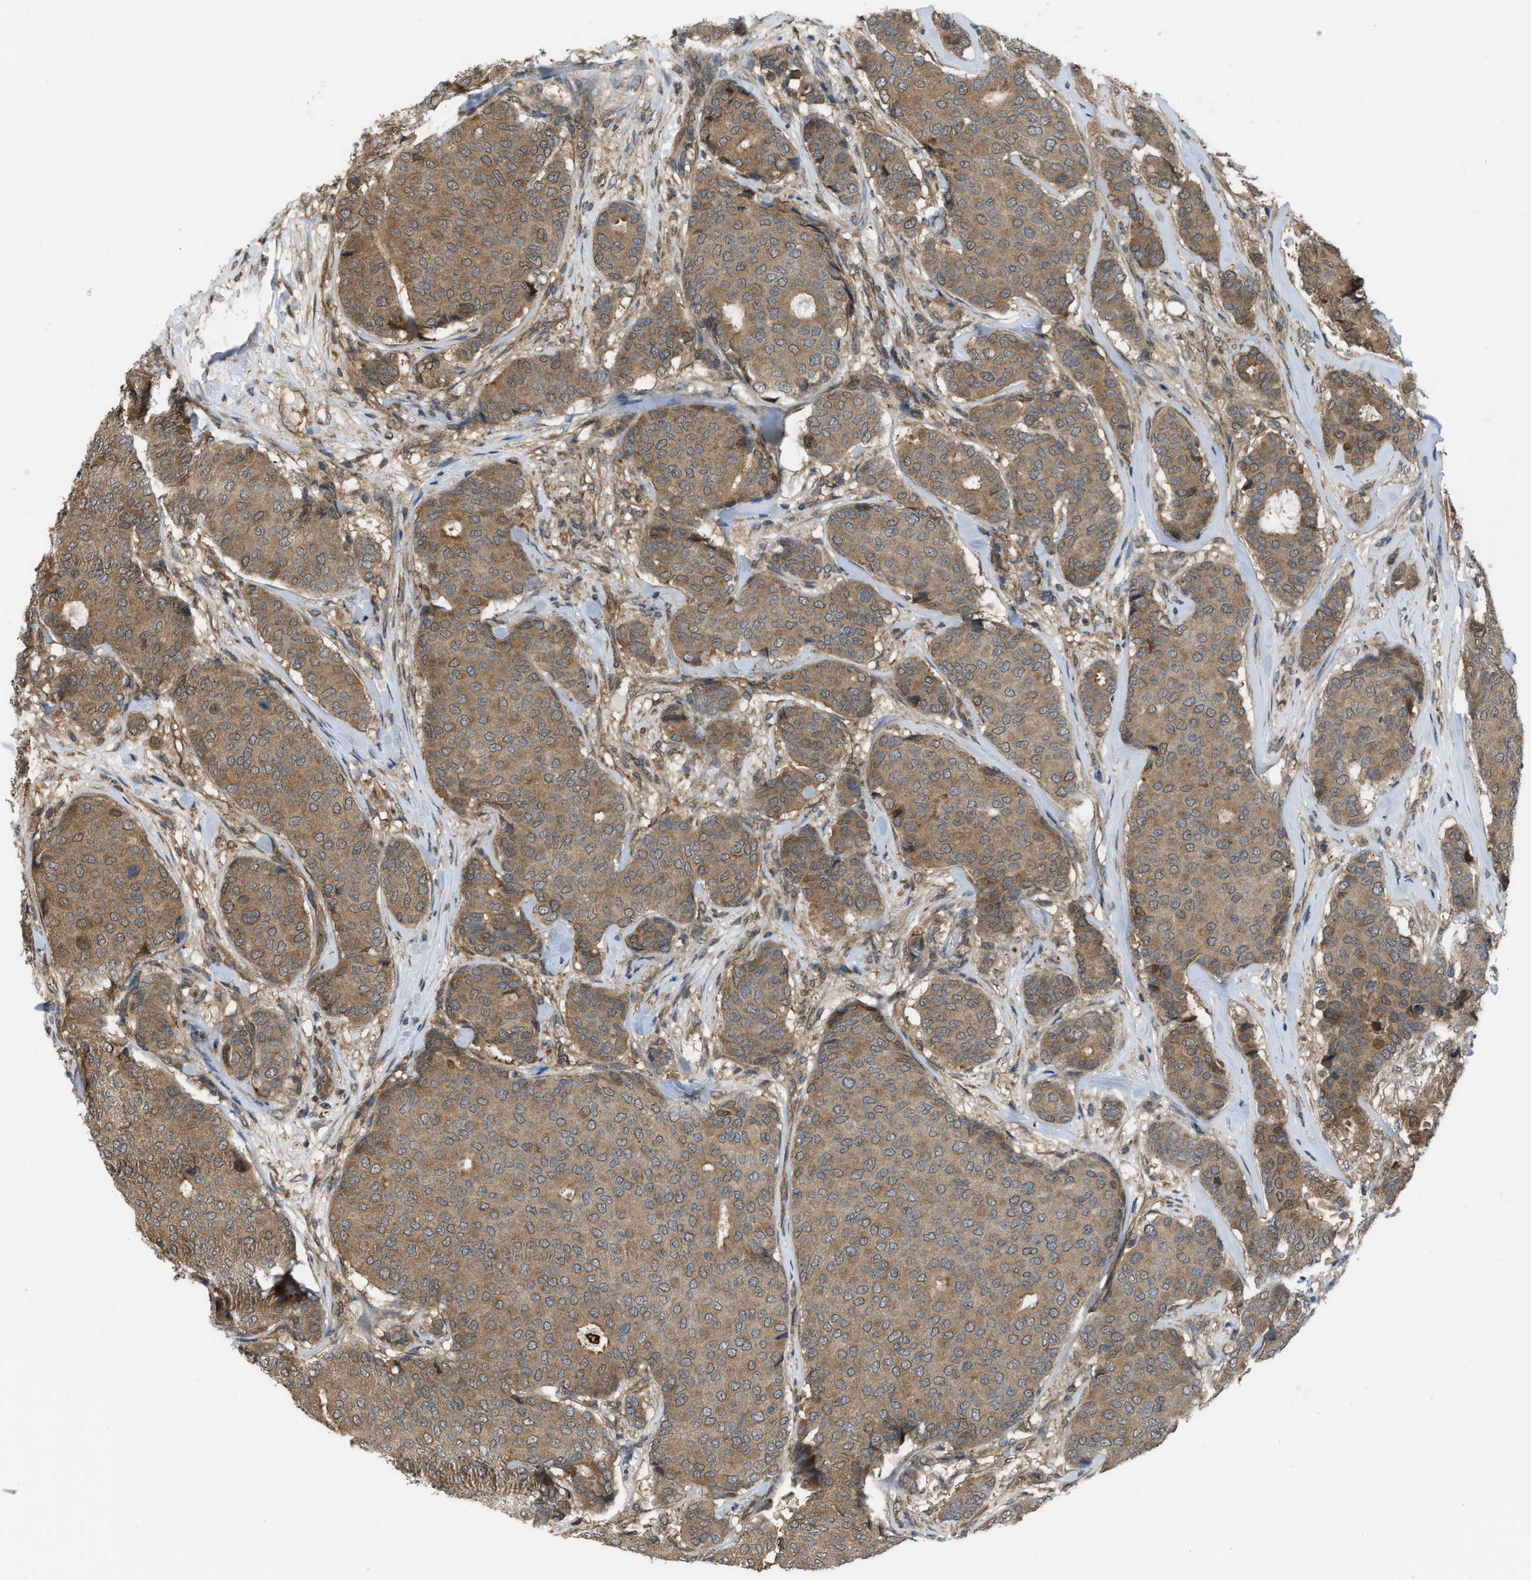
{"staining": {"intensity": "moderate", "quantity": ">75%", "location": "cytoplasmic/membranous"}, "tissue": "breast cancer", "cell_type": "Tumor cells", "image_type": "cancer", "snomed": [{"axis": "morphology", "description": "Duct carcinoma"}, {"axis": "topography", "description": "Breast"}], "caption": "Human breast intraductal carcinoma stained with a brown dye shows moderate cytoplasmic/membranous positive expression in about >75% of tumor cells.", "gene": "BCL7C", "patient": {"sex": "female", "age": 75}}